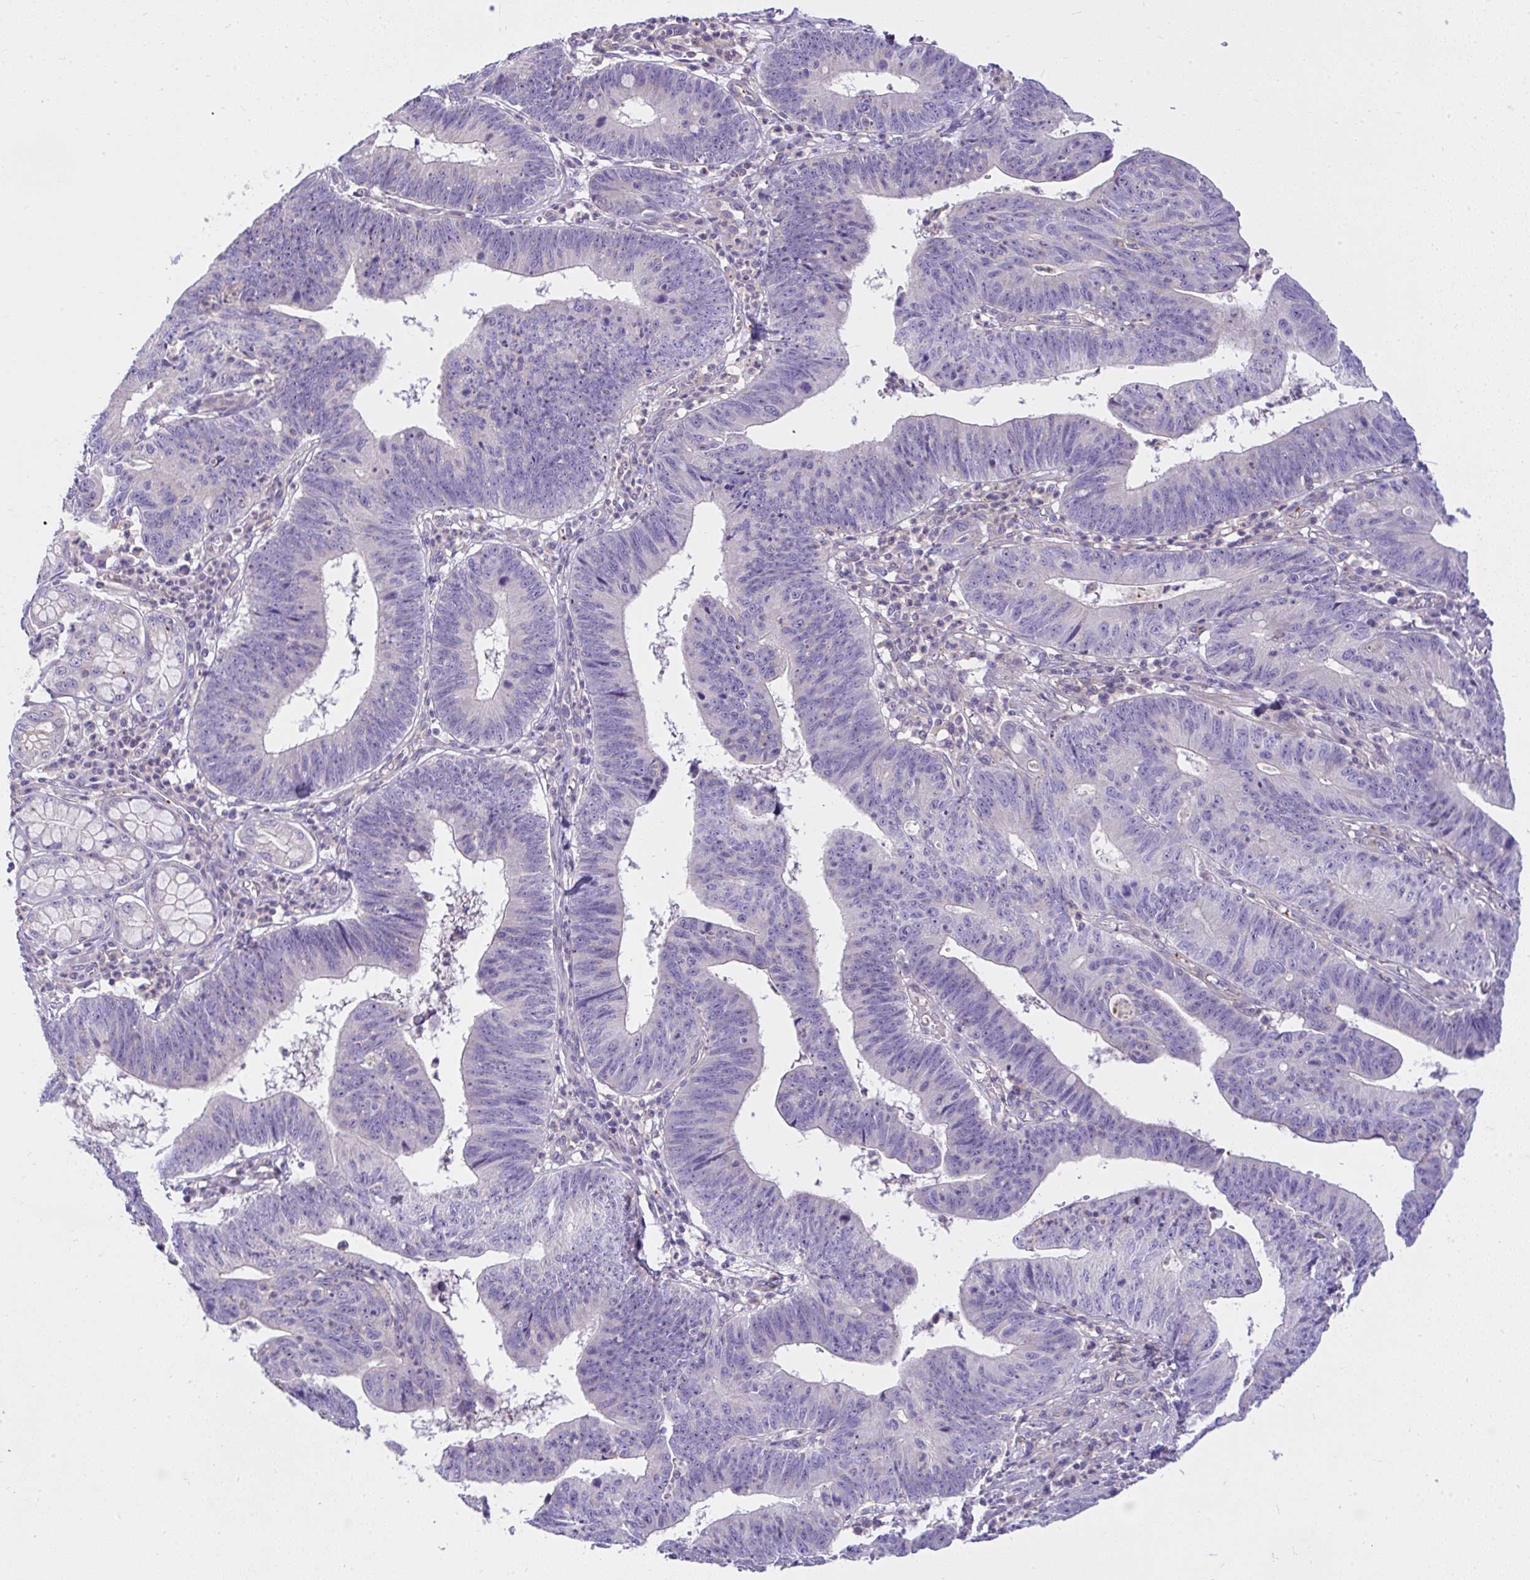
{"staining": {"intensity": "weak", "quantity": "<25%", "location": "cytoplasmic/membranous"}, "tissue": "stomach cancer", "cell_type": "Tumor cells", "image_type": "cancer", "snomed": [{"axis": "morphology", "description": "Adenocarcinoma, NOS"}, {"axis": "topography", "description": "Stomach"}], "caption": "This is an immunohistochemistry micrograph of stomach adenocarcinoma. There is no expression in tumor cells.", "gene": "CCDC142", "patient": {"sex": "male", "age": 59}}